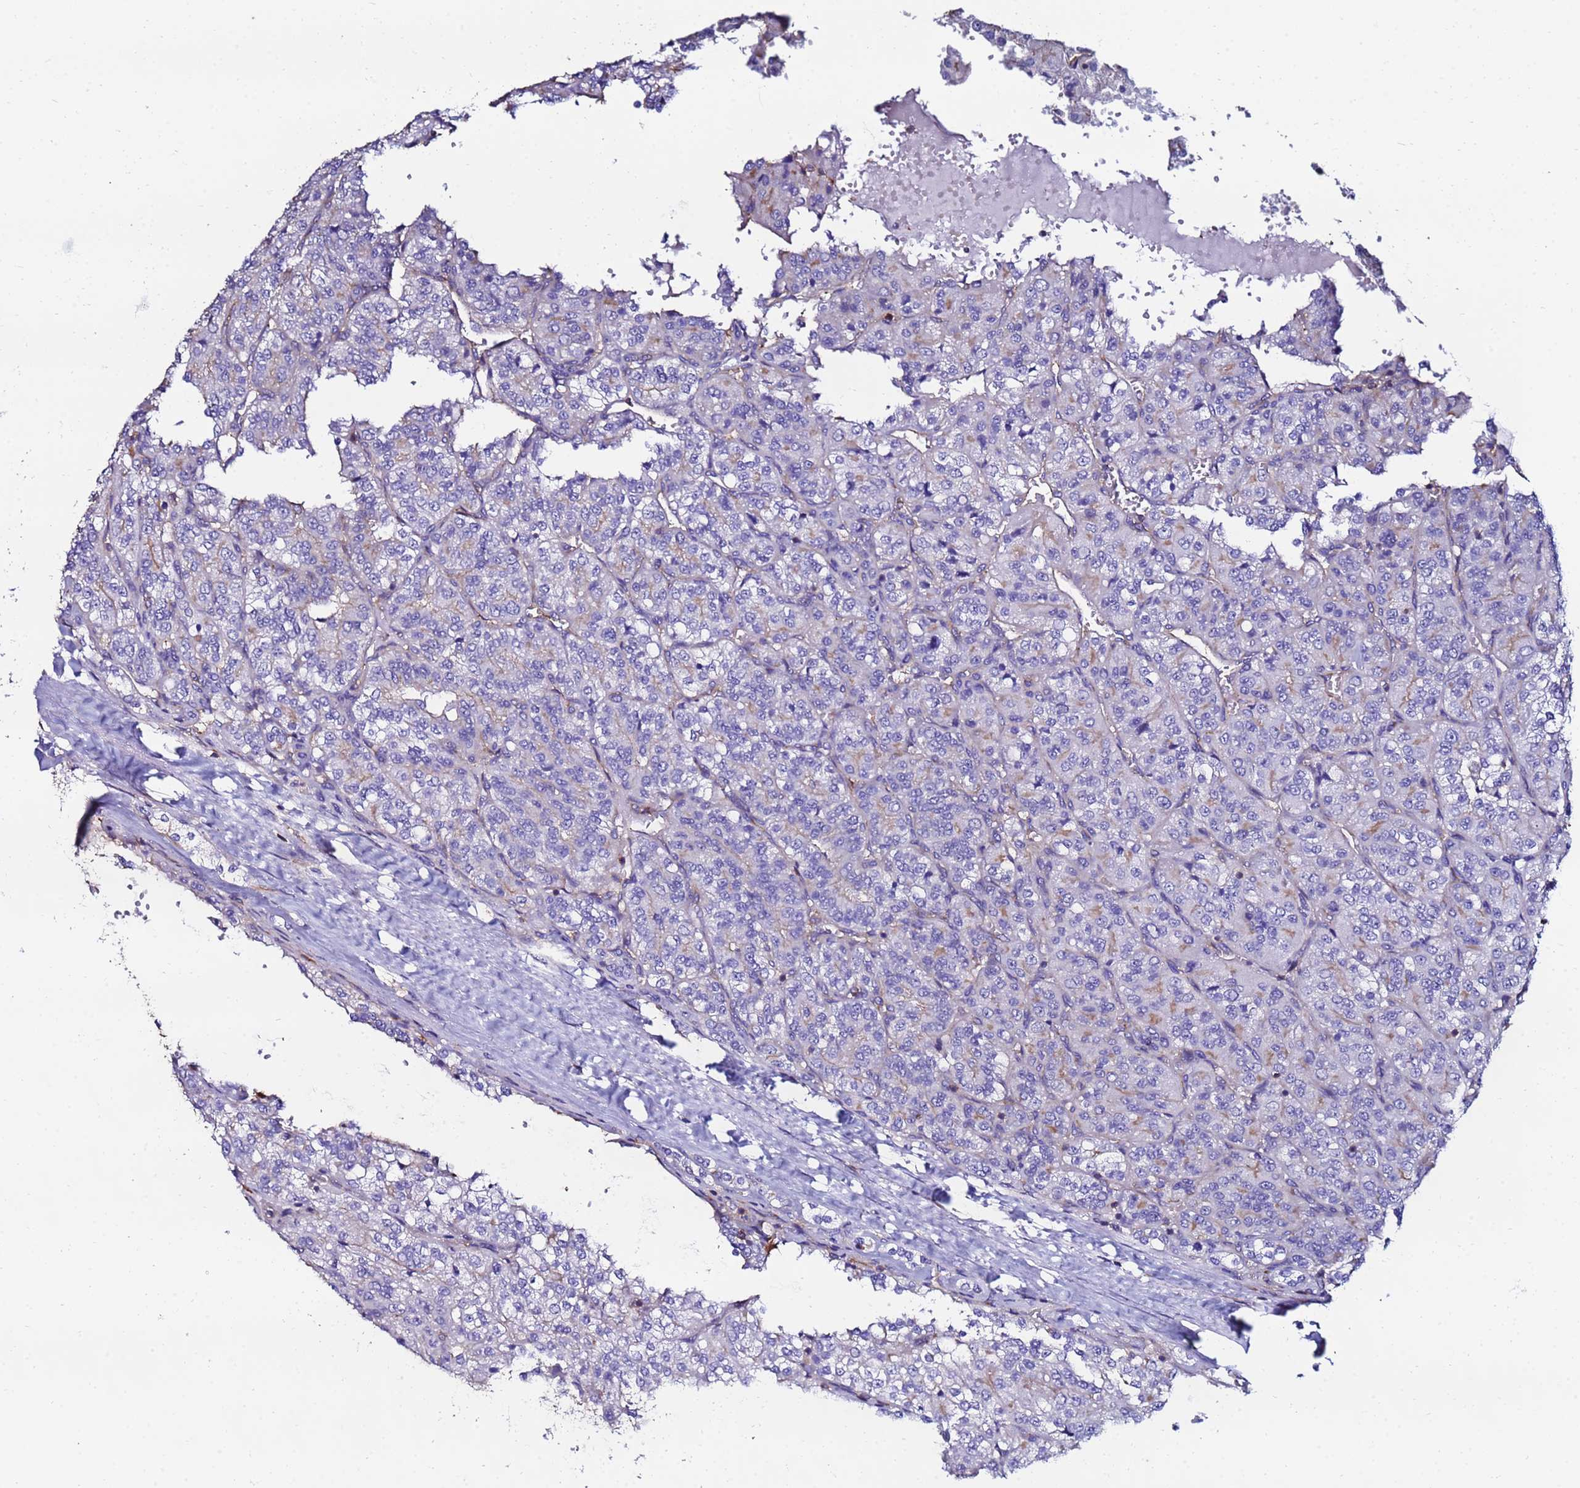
{"staining": {"intensity": "negative", "quantity": "none", "location": "none"}, "tissue": "renal cancer", "cell_type": "Tumor cells", "image_type": "cancer", "snomed": [{"axis": "morphology", "description": "Adenocarcinoma, NOS"}, {"axis": "topography", "description": "Kidney"}], "caption": "Protein analysis of renal adenocarcinoma demonstrates no significant staining in tumor cells. The staining was performed using DAB (3,3'-diaminobenzidine) to visualize the protein expression in brown, while the nuclei were stained in blue with hematoxylin (Magnification: 20x).", "gene": "POTEE", "patient": {"sex": "female", "age": 63}}